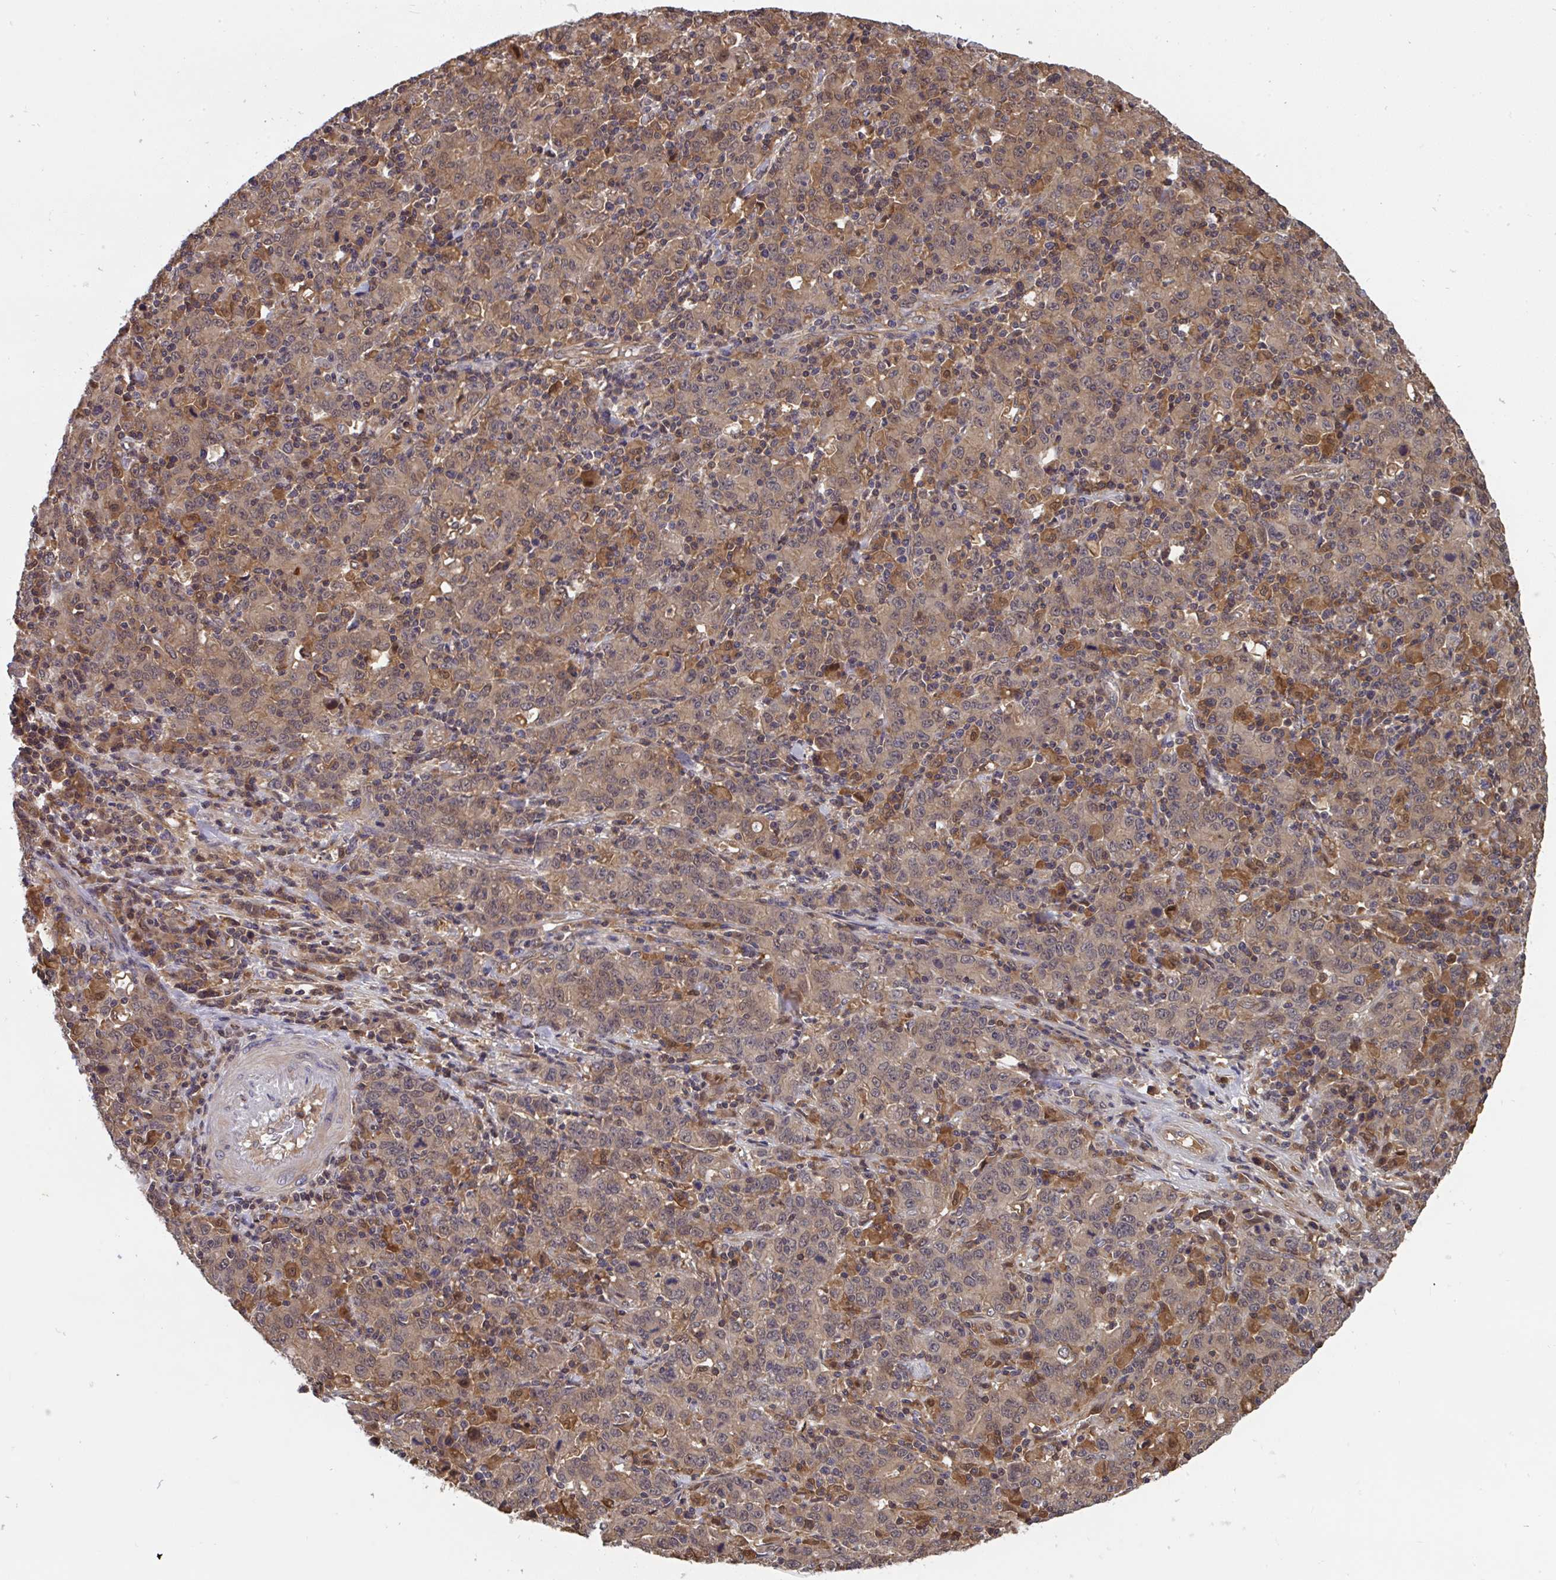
{"staining": {"intensity": "weak", "quantity": ">75%", "location": "cytoplasmic/membranous,nuclear"}, "tissue": "stomach cancer", "cell_type": "Tumor cells", "image_type": "cancer", "snomed": [{"axis": "morphology", "description": "Adenocarcinoma, NOS"}, {"axis": "topography", "description": "Stomach, upper"}], "caption": "This histopathology image displays stomach cancer (adenocarcinoma) stained with IHC to label a protein in brown. The cytoplasmic/membranous and nuclear of tumor cells show weak positivity for the protein. Nuclei are counter-stained blue.", "gene": "TIGAR", "patient": {"sex": "male", "age": 69}}